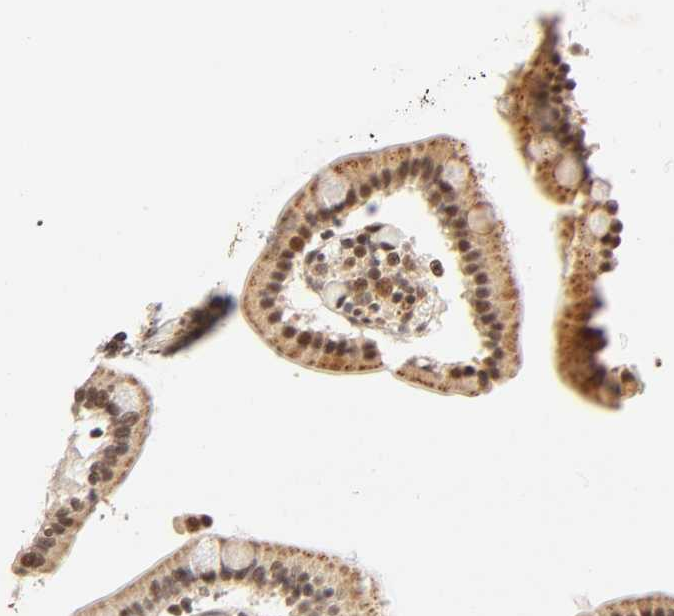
{"staining": {"intensity": "moderate", "quantity": "25%-75%", "location": "cytoplasmic/membranous,nuclear"}, "tissue": "duodenum", "cell_type": "Glandular cells", "image_type": "normal", "snomed": [{"axis": "morphology", "description": "Normal tissue, NOS"}, {"axis": "topography", "description": "Duodenum"}], "caption": "Immunohistochemistry of unremarkable human duodenum exhibits medium levels of moderate cytoplasmic/membranous,nuclear staining in approximately 25%-75% of glandular cells.", "gene": "TAF10", "patient": {"sex": "female", "age": 53}}